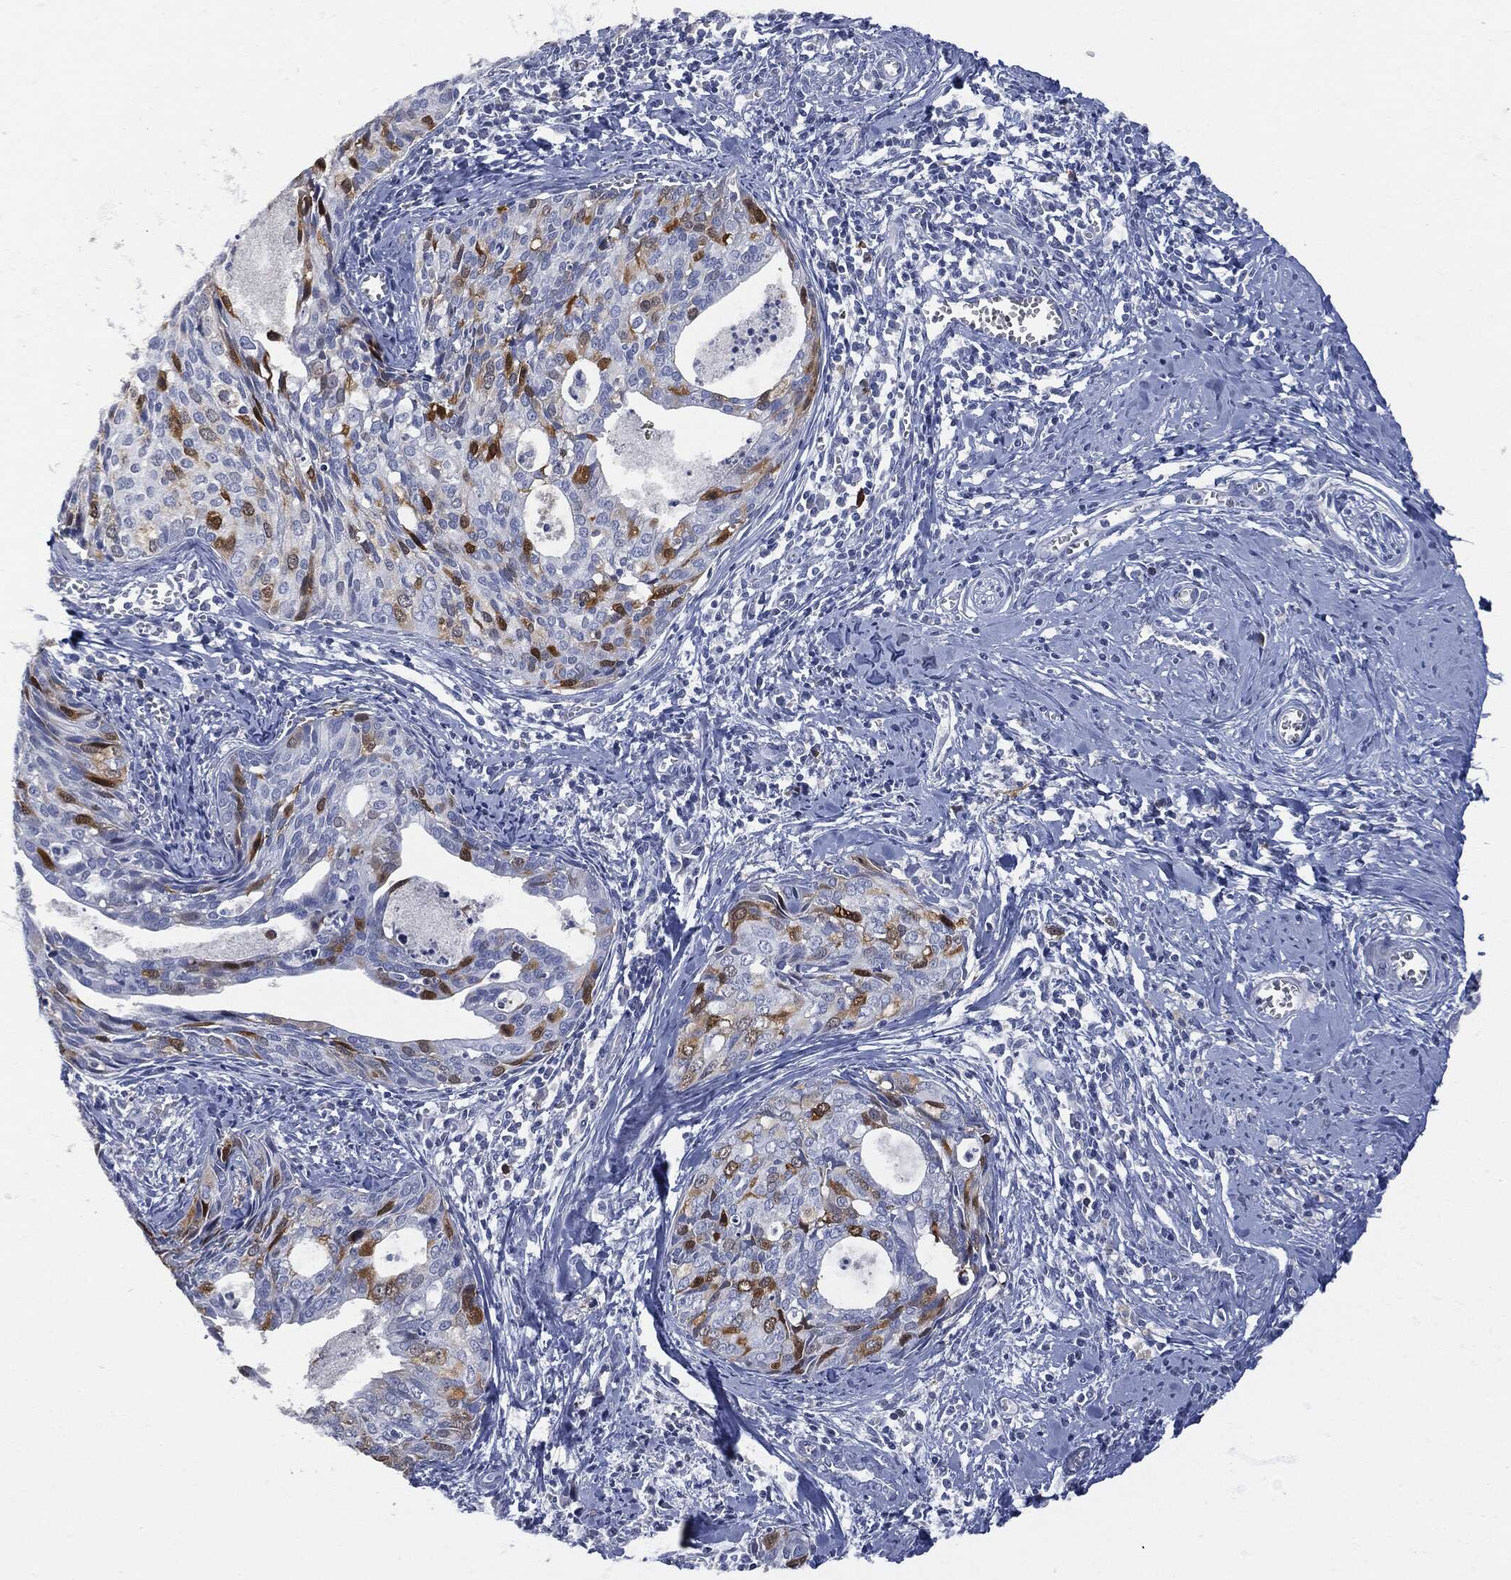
{"staining": {"intensity": "strong", "quantity": "25%-75%", "location": "cytoplasmic/membranous"}, "tissue": "cervical cancer", "cell_type": "Tumor cells", "image_type": "cancer", "snomed": [{"axis": "morphology", "description": "Squamous cell carcinoma, NOS"}, {"axis": "topography", "description": "Cervix"}], "caption": "Cervical cancer stained for a protein (brown) shows strong cytoplasmic/membranous positive staining in approximately 25%-75% of tumor cells.", "gene": "UBE2C", "patient": {"sex": "female", "age": 29}}